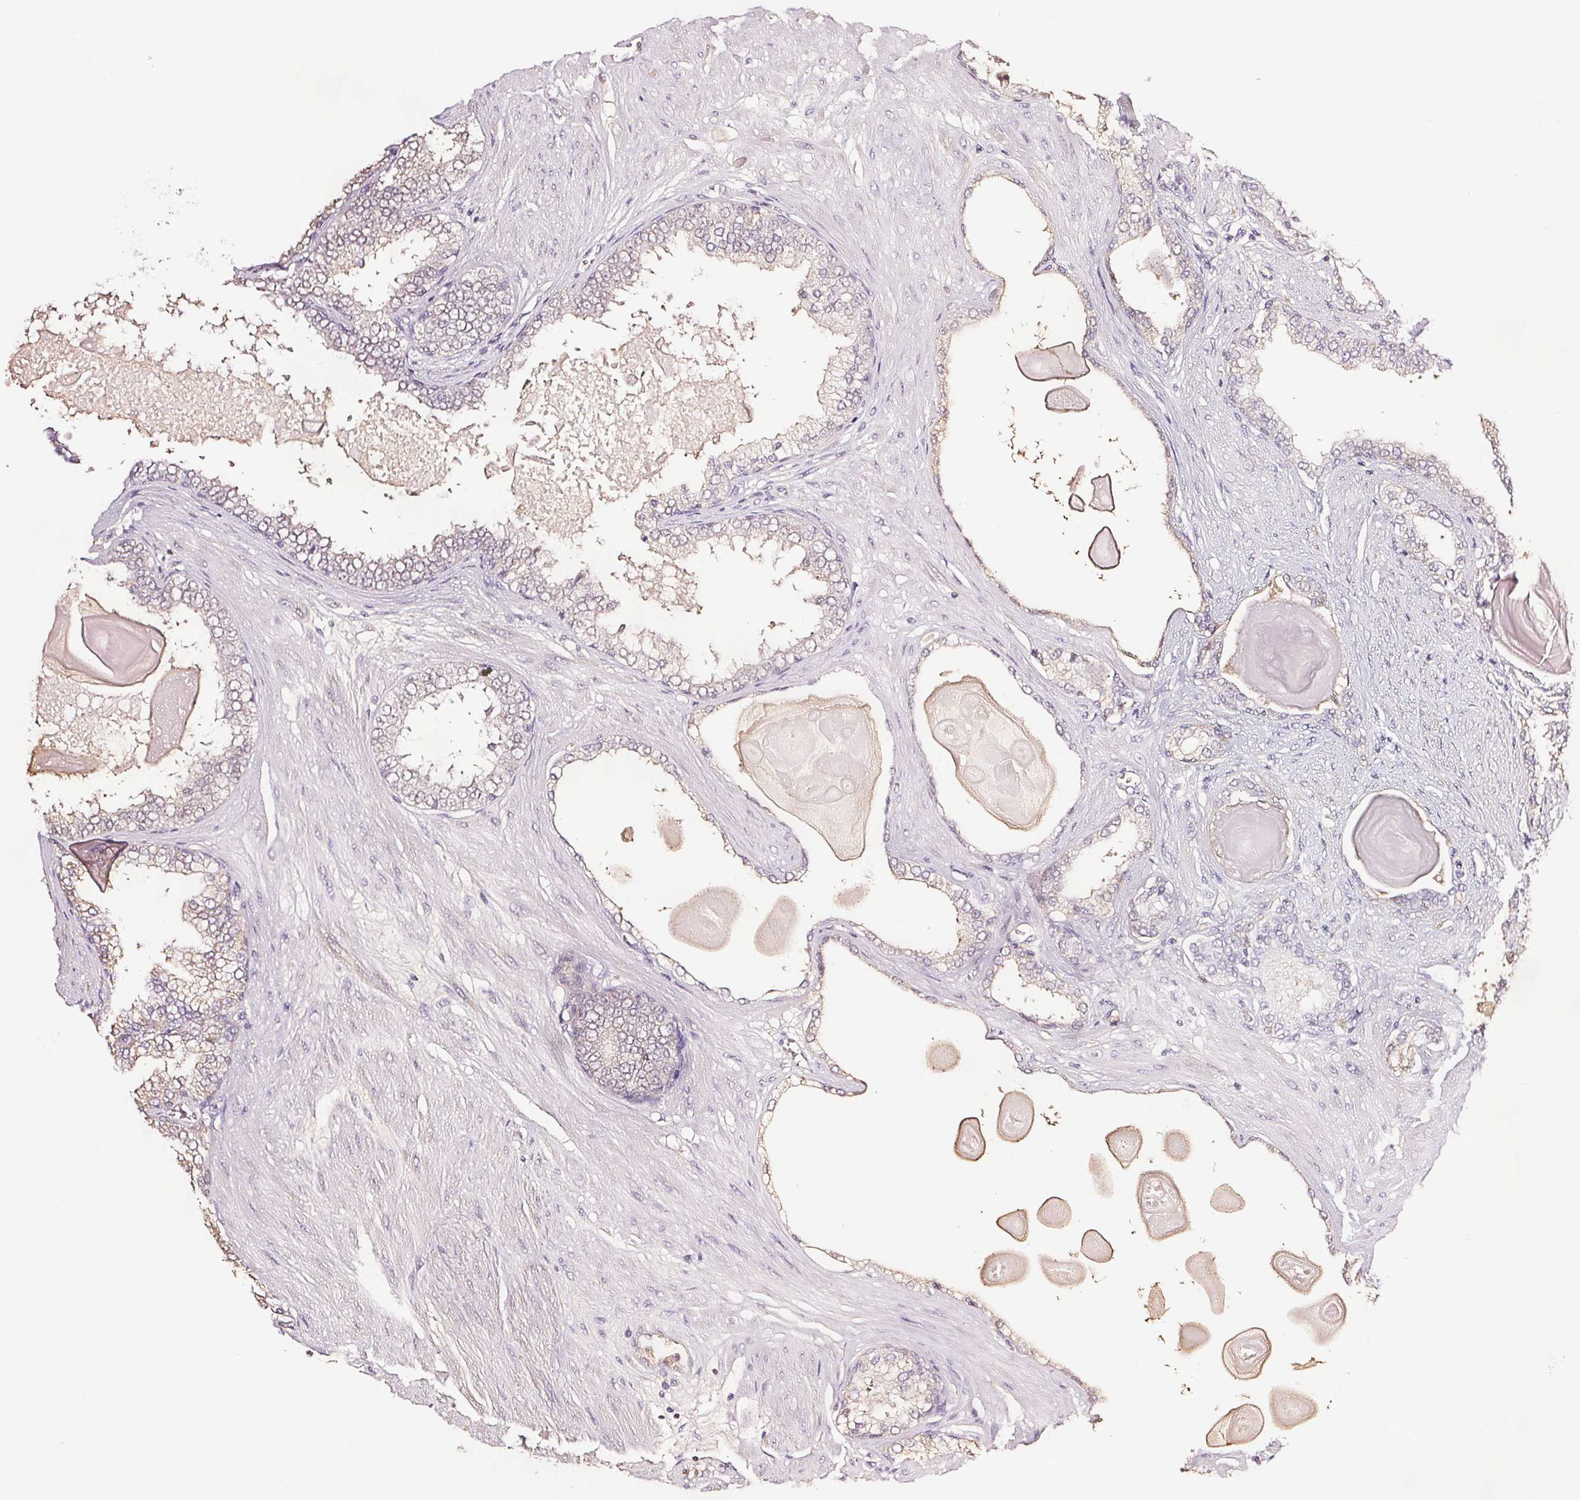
{"staining": {"intensity": "negative", "quantity": "none", "location": "none"}, "tissue": "prostate cancer", "cell_type": "Tumor cells", "image_type": "cancer", "snomed": [{"axis": "morphology", "description": "Adenocarcinoma, Low grade"}, {"axis": "topography", "description": "Prostate"}], "caption": "Immunohistochemical staining of adenocarcinoma (low-grade) (prostate) demonstrates no significant expression in tumor cells. (DAB (3,3'-diaminobenzidine) immunohistochemistry (IHC) with hematoxylin counter stain).", "gene": "COL7A1", "patient": {"sex": "male", "age": 64}}